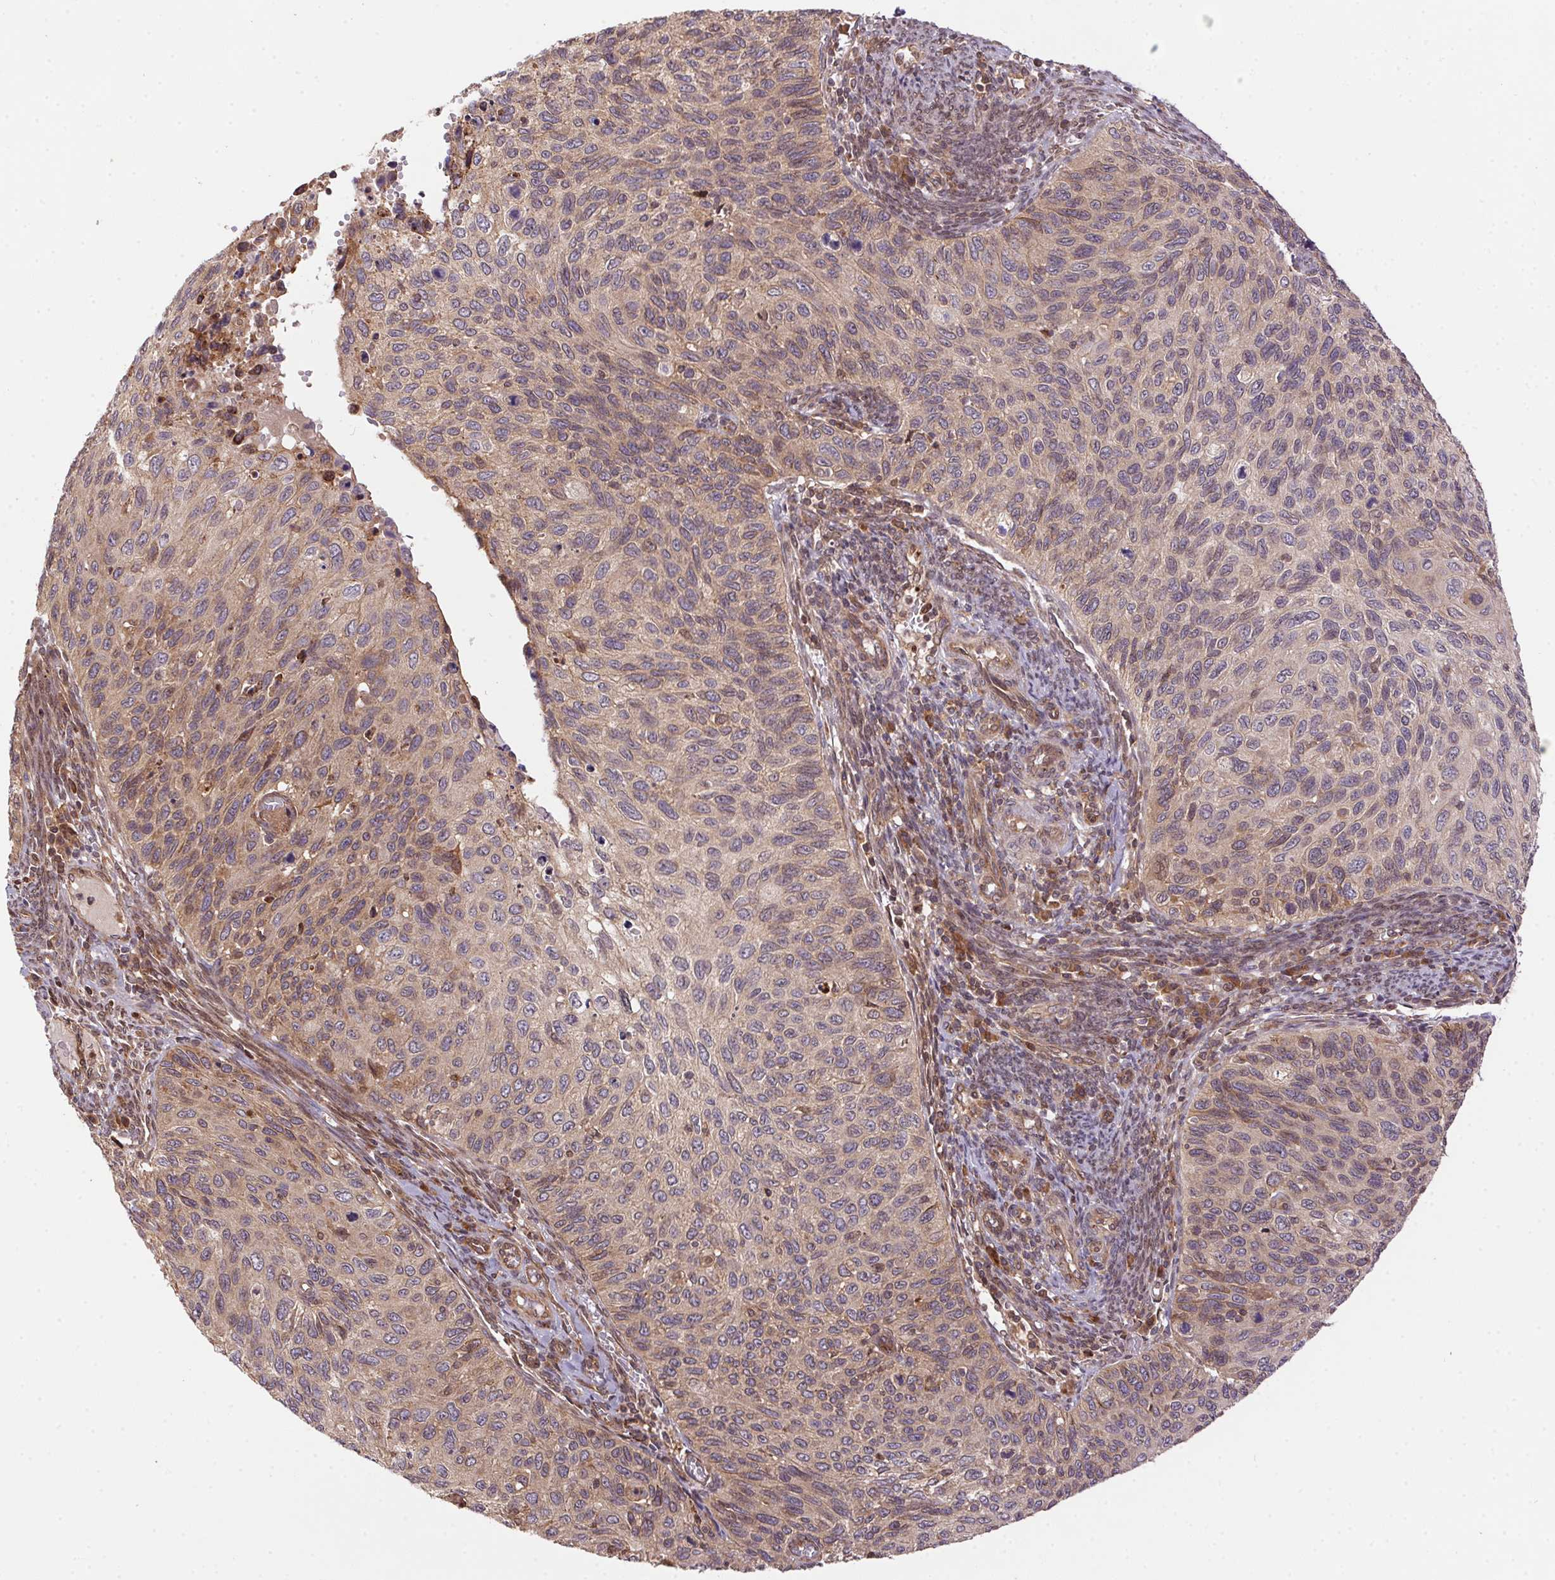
{"staining": {"intensity": "weak", "quantity": "25%-75%", "location": "cytoplasmic/membranous"}, "tissue": "breast cancer", "cell_type": "Tumor cells", "image_type": "cancer", "snomed": [{"axis": "morphology", "description": "Lobular carcinoma"}, {"axis": "topography", "description": "Breast"}], "caption": "Protein expression analysis of breast cancer (lobular carcinoma) displays weak cytoplasmic/membranous staining in about 25%-75% of tumor cells.", "gene": "MEX3D", "patient": {"sex": "female", "age": 66}}